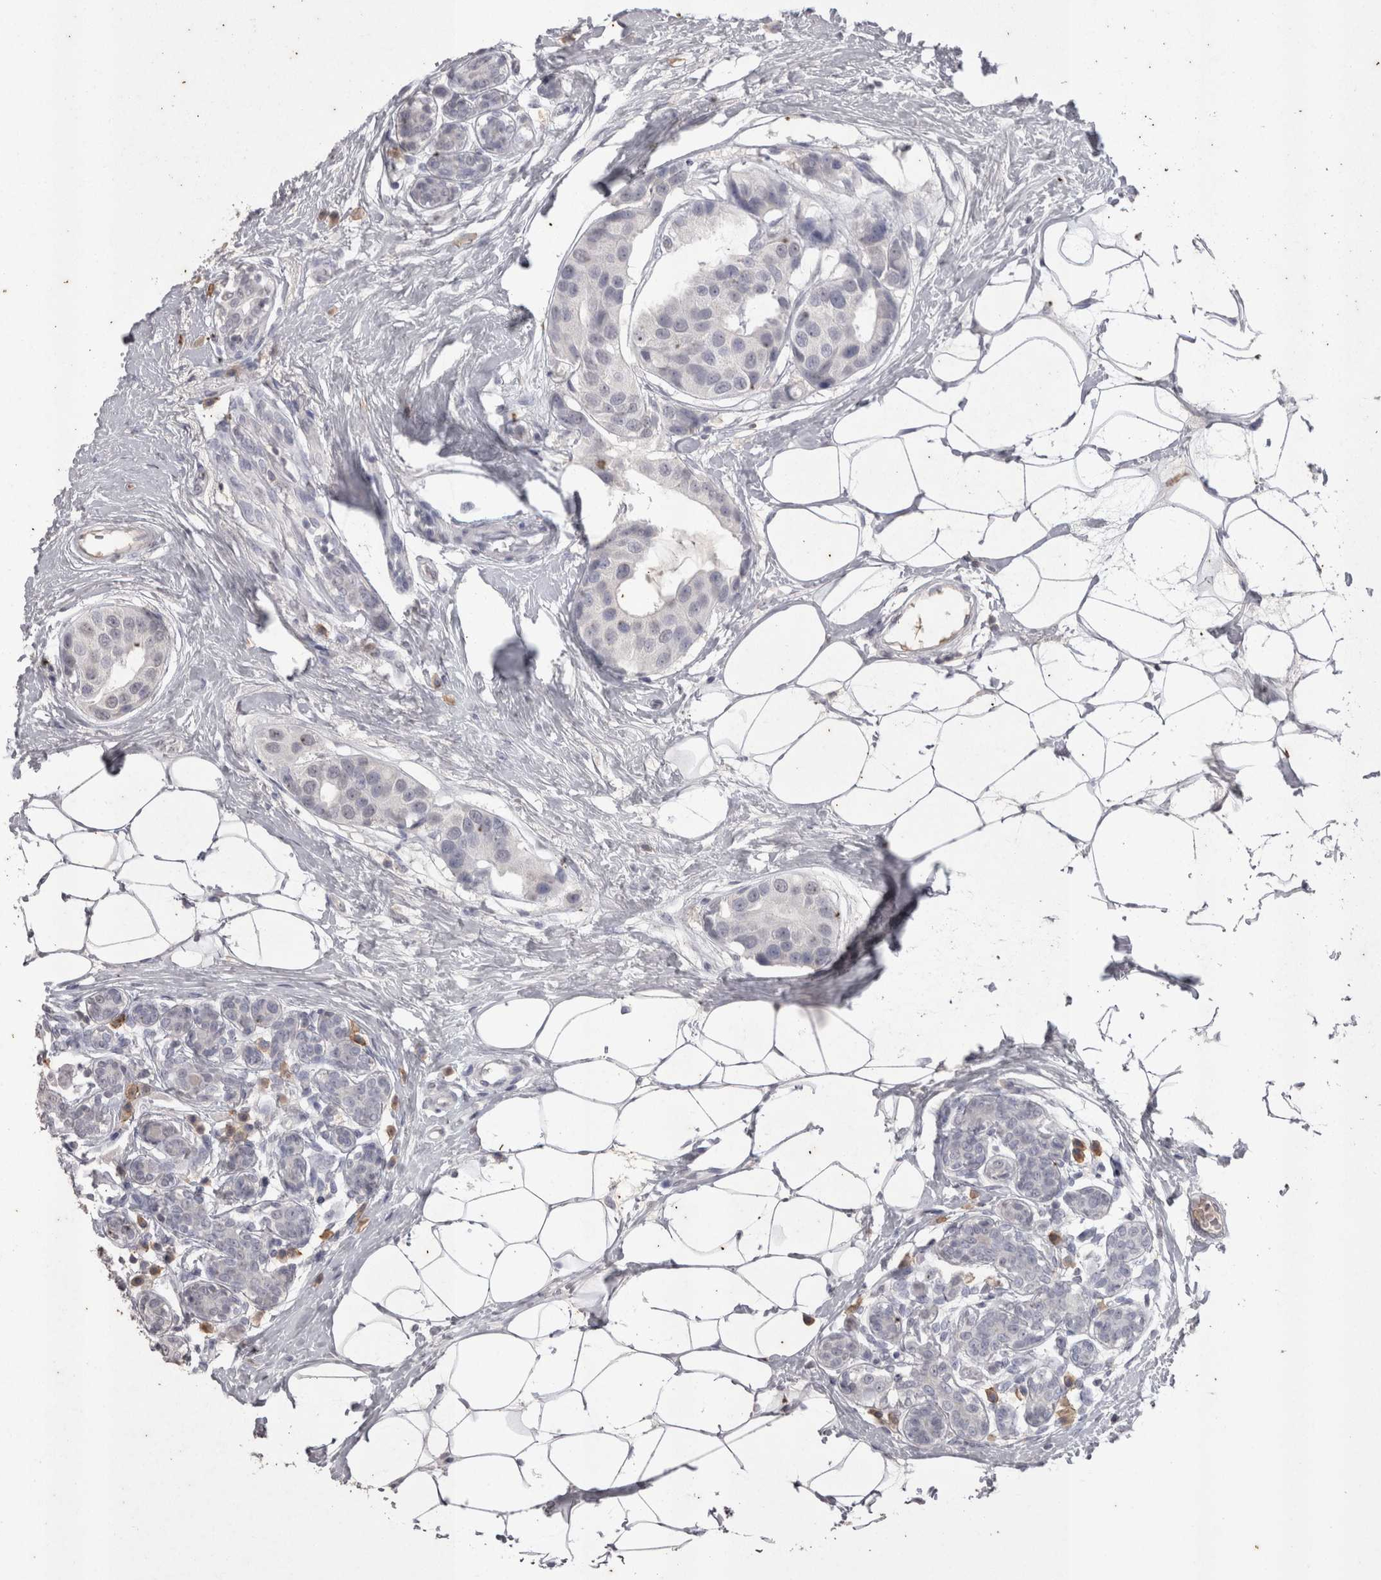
{"staining": {"intensity": "negative", "quantity": "none", "location": "none"}, "tissue": "breast cancer", "cell_type": "Tumor cells", "image_type": "cancer", "snomed": [{"axis": "morphology", "description": "Normal tissue, NOS"}, {"axis": "morphology", "description": "Duct carcinoma"}, {"axis": "topography", "description": "Breast"}], "caption": "Human breast infiltrating ductal carcinoma stained for a protein using immunohistochemistry (IHC) exhibits no expression in tumor cells.", "gene": "LAX1", "patient": {"sex": "female", "age": 39}}